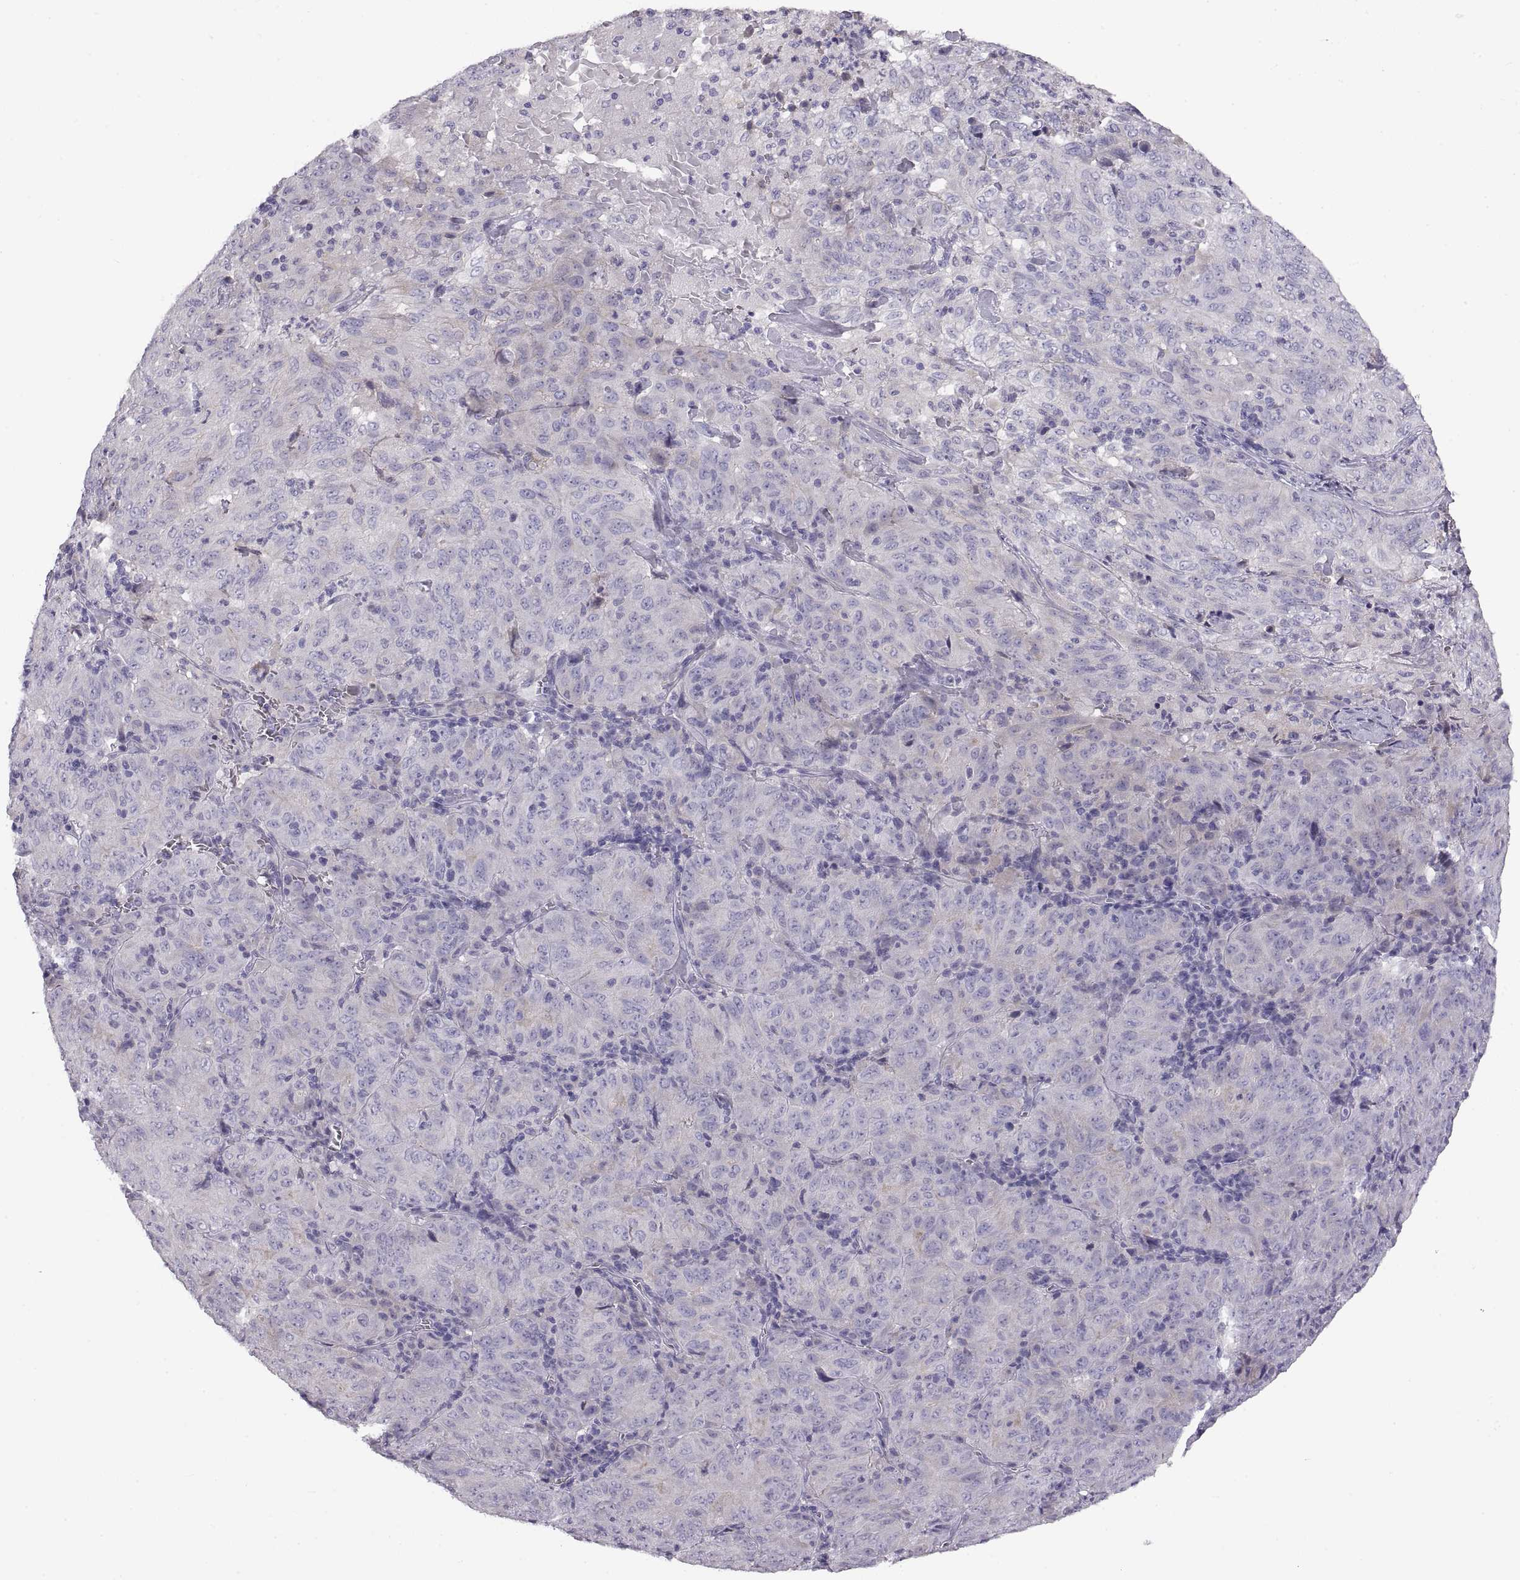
{"staining": {"intensity": "negative", "quantity": "none", "location": "none"}, "tissue": "pancreatic cancer", "cell_type": "Tumor cells", "image_type": "cancer", "snomed": [{"axis": "morphology", "description": "Adenocarcinoma, NOS"}, {"axis": "topography", "description": "Pancreas"}], "caption": "This is an IHC image of pancreatic adenocarcinoma. There is no positivity in tumor cells.", "gene": "CRYBB3", "patient": {"sex": "male", "age": 63}}